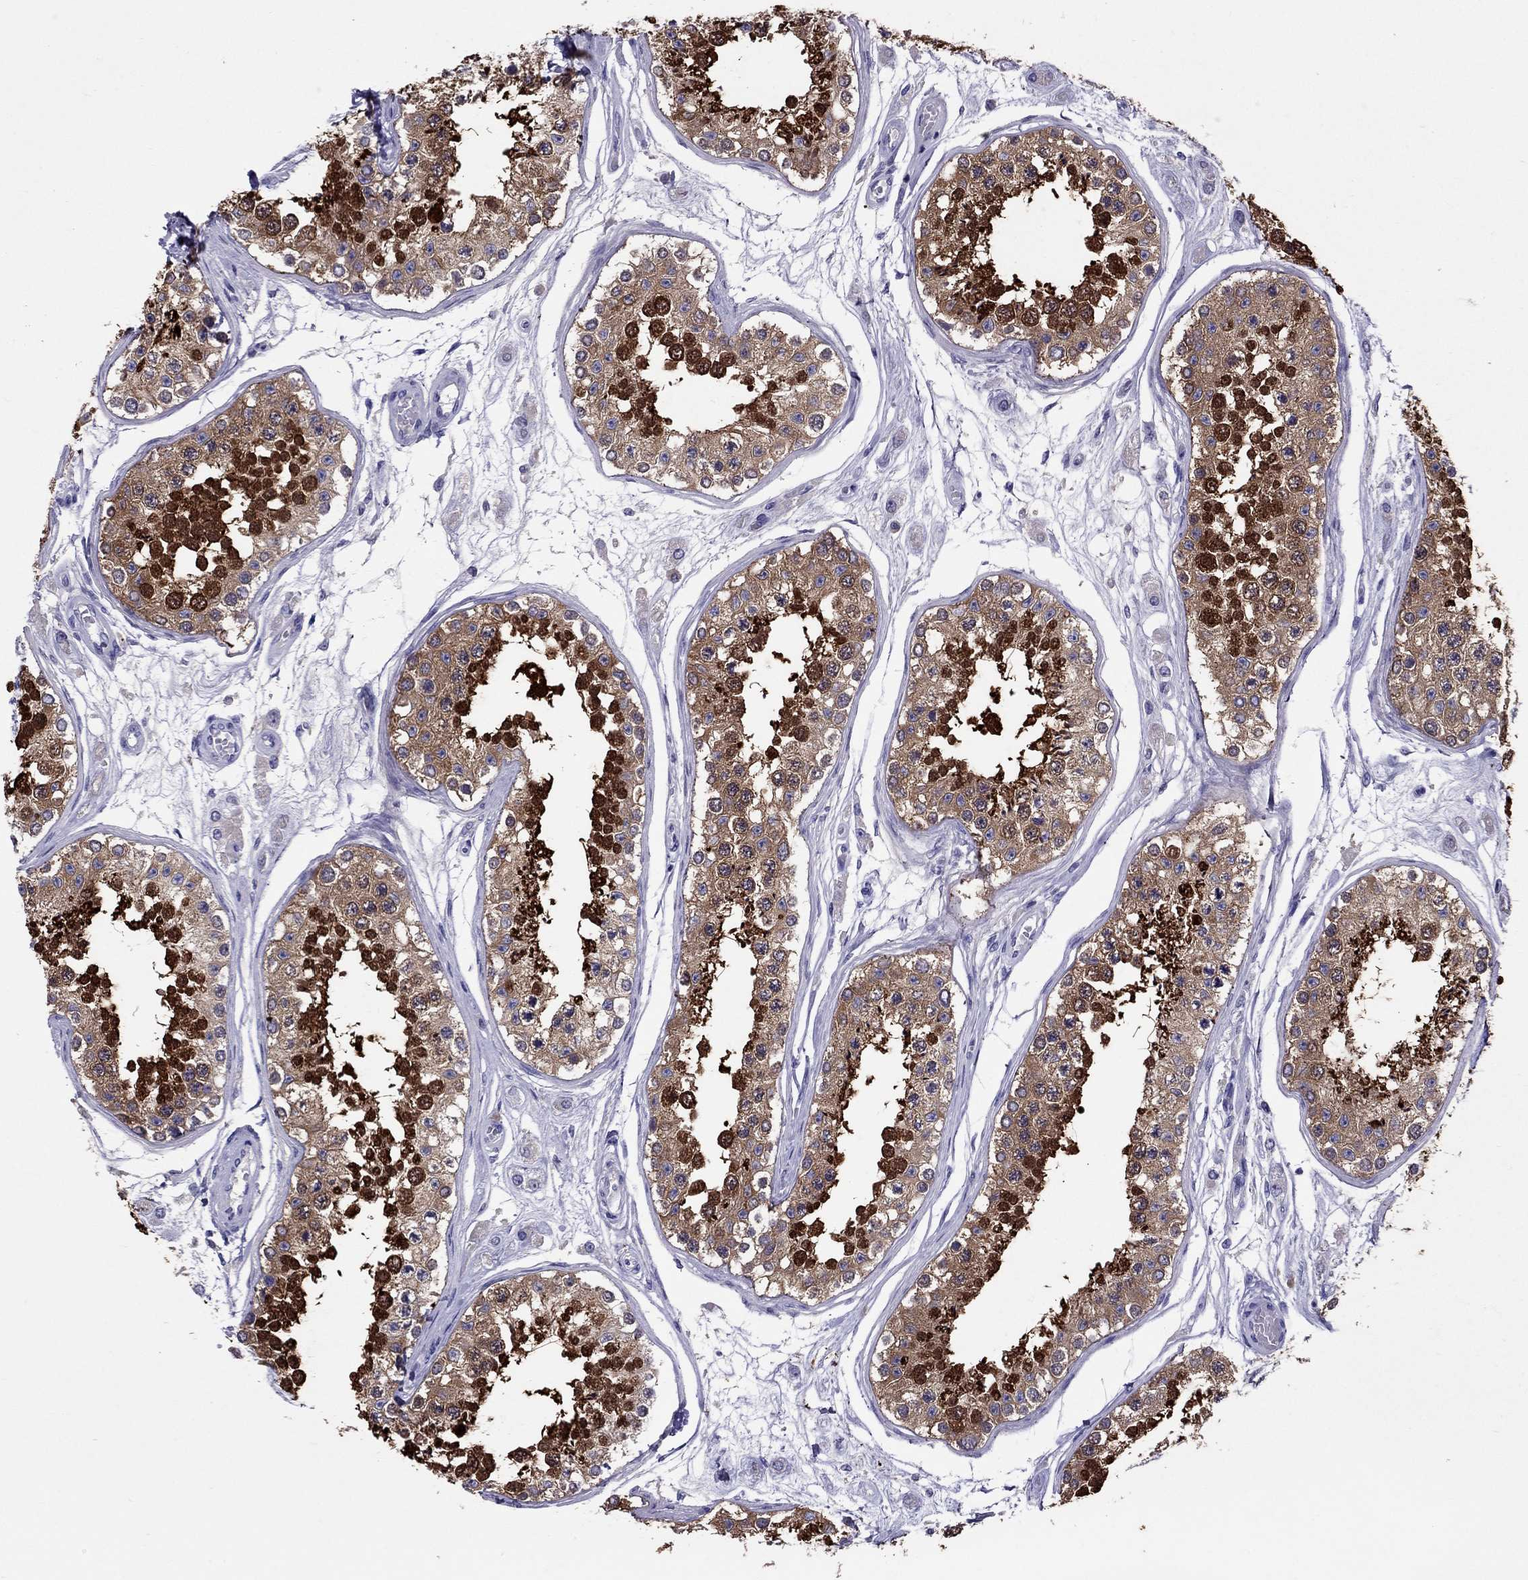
{"staining": {"intensity": "strong", "quantity": ">75%", "location": "cytoplasmic/membranous,nuclear"}, "tissue": "testis", "cell_type": "Cells in seminiferous ducts", "image_type": "normal", "snomed": [{"axis": "morphology", "description": "Normal tissue, NOS"}, {"axis": "topography", "description": "Testis"}], "caption": "DAB (3,3'-diaminobenzidine) immunohistochemical staining of benign testis demonstrates strong cytoplasmic/membranous,nuclear protein staining in approximately >75% of cells in seminiferous ducts.", "gene": "AVPR1B", "patient": {"sex": "male", "age": 25}}